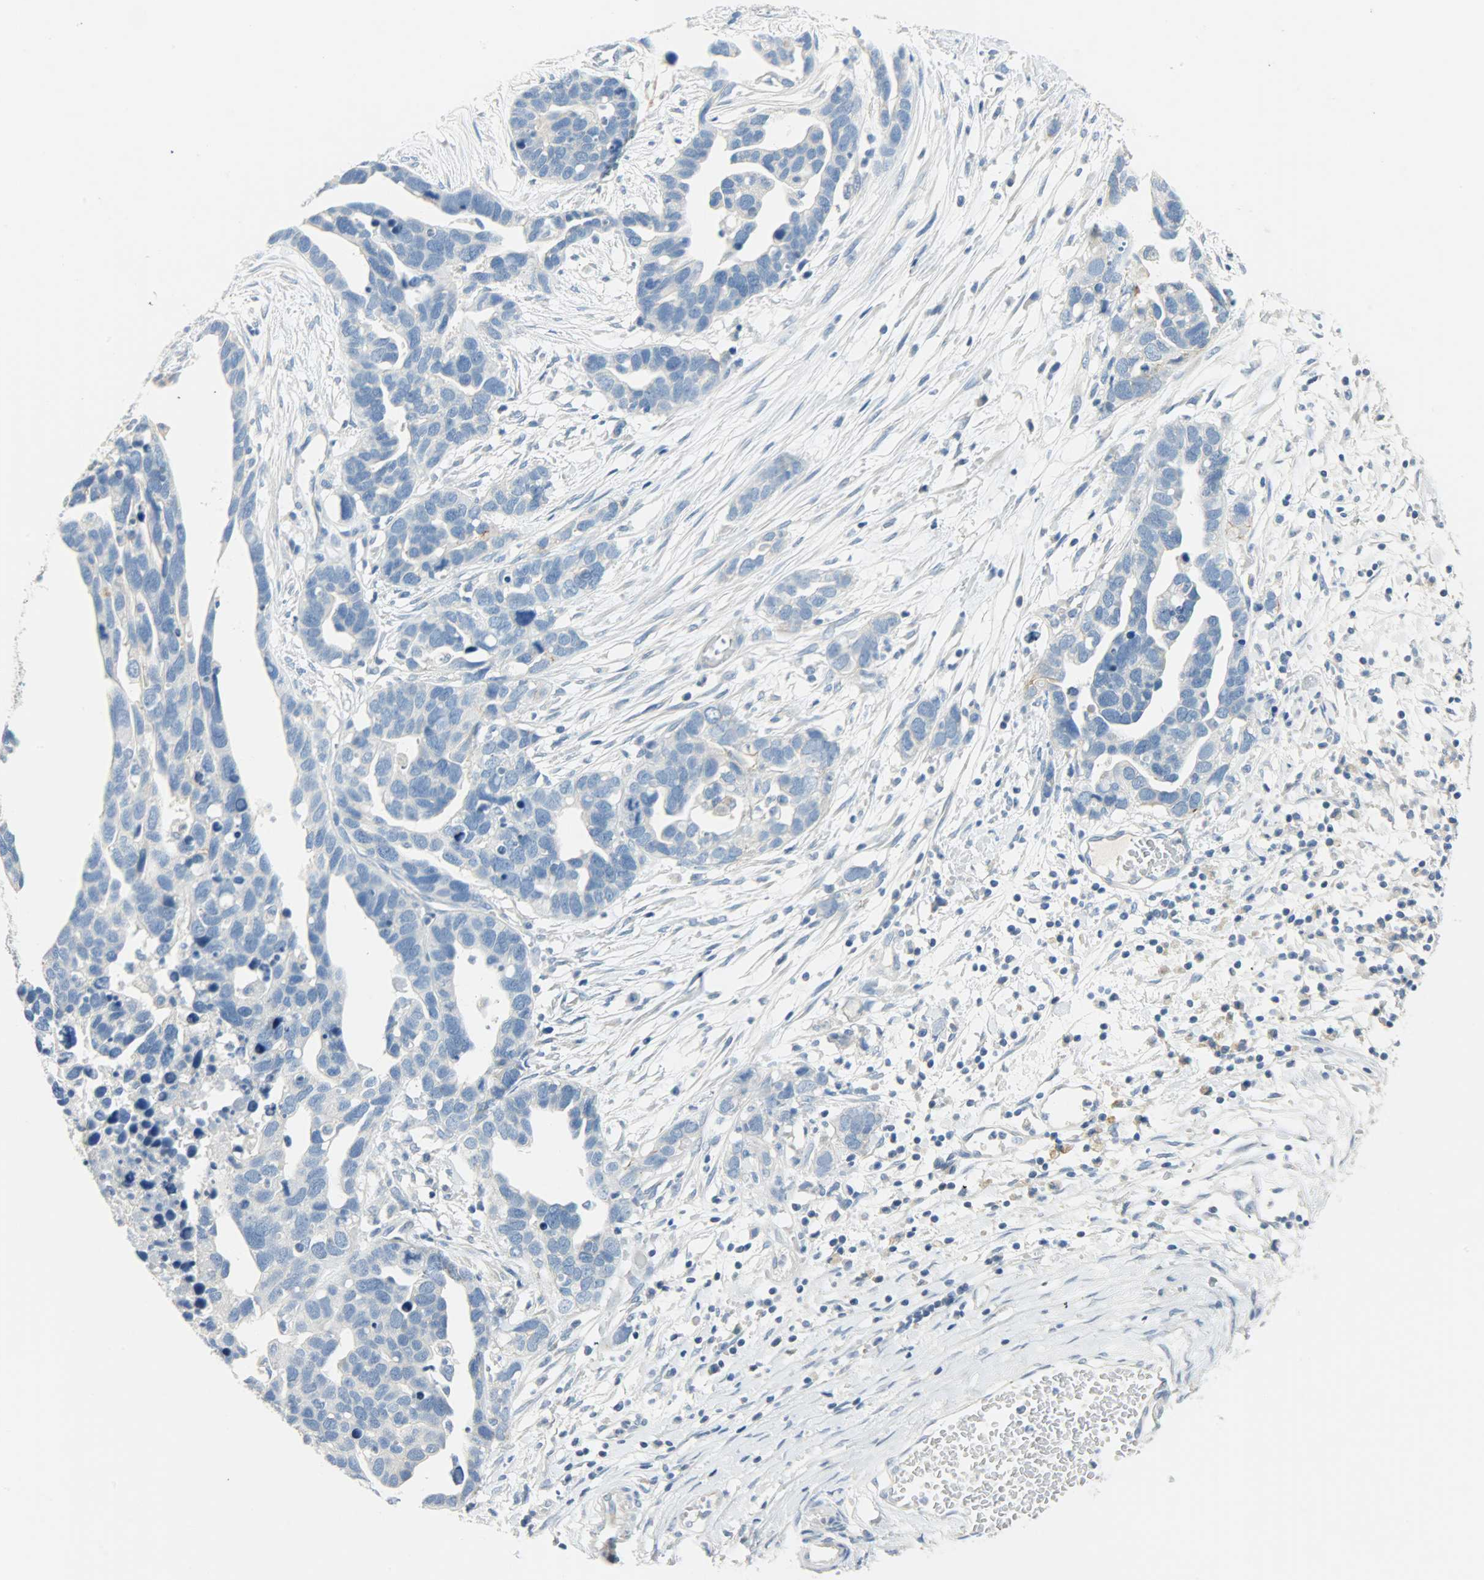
{"staining": {"intensity": "negative", "quantity": "none", "location": "none"}, "tissue": "ovarian cancer", "cell_type": "Tumor cells", "image_type": "cancer", "snomed": [{"axis": "morphology", "description": "Cystadenocarcinoma, serous, NOS"}, {"axis": "topography", "description": "Ovary"}], "caption": "Immunohistochemistry (IHC) image of serous cystadenocarcinoma (ovarian) stained for a protein (brown), which displays no expression in tumor cells. (Stains: DAB immunohistochemistry (IHC) with hematoxylin counter stain, Microscopy: brightfield microscopy at high magnification).", "gene": "PROM1", "patient": {"sex": "female", "age": 54}}